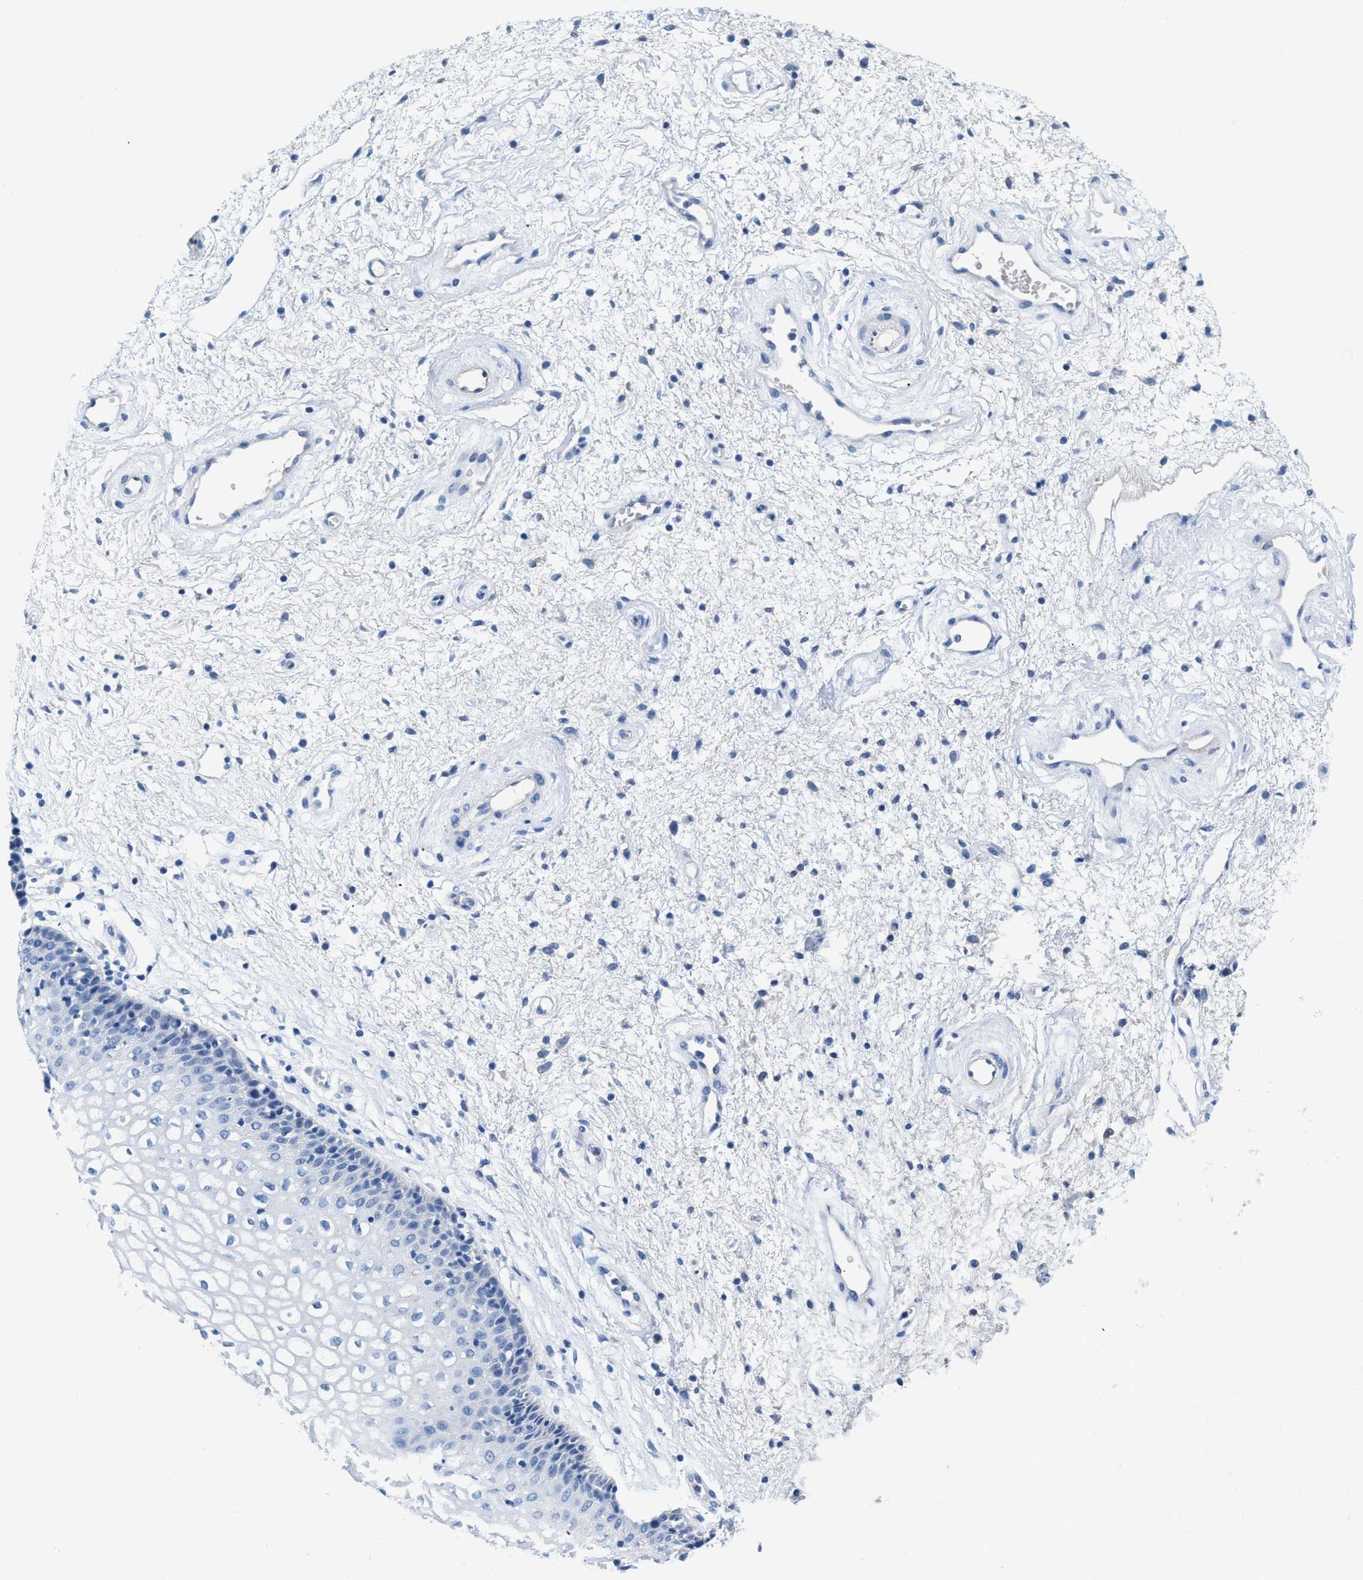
{"staining": {"intensity": "negative", "quantity": "none", "location": "none"}, "tissue": "vagina", "cell_type": "Squamous epithelial cells", "image_type": "normal", "snomed": [{"axis": "morphology", "description": "Normal tissue, NOS"}, {"axis": "topography", "description": "Vagina"}], "caption": "The photomicrograph demonstrates no staining of squamous epithelial cells in unremarkable vagina. (DAB immunohistochemistry with hematoxylin counter stain).", "gene": "SLFN13", "patient": {"sex": "female", "age": 34}}